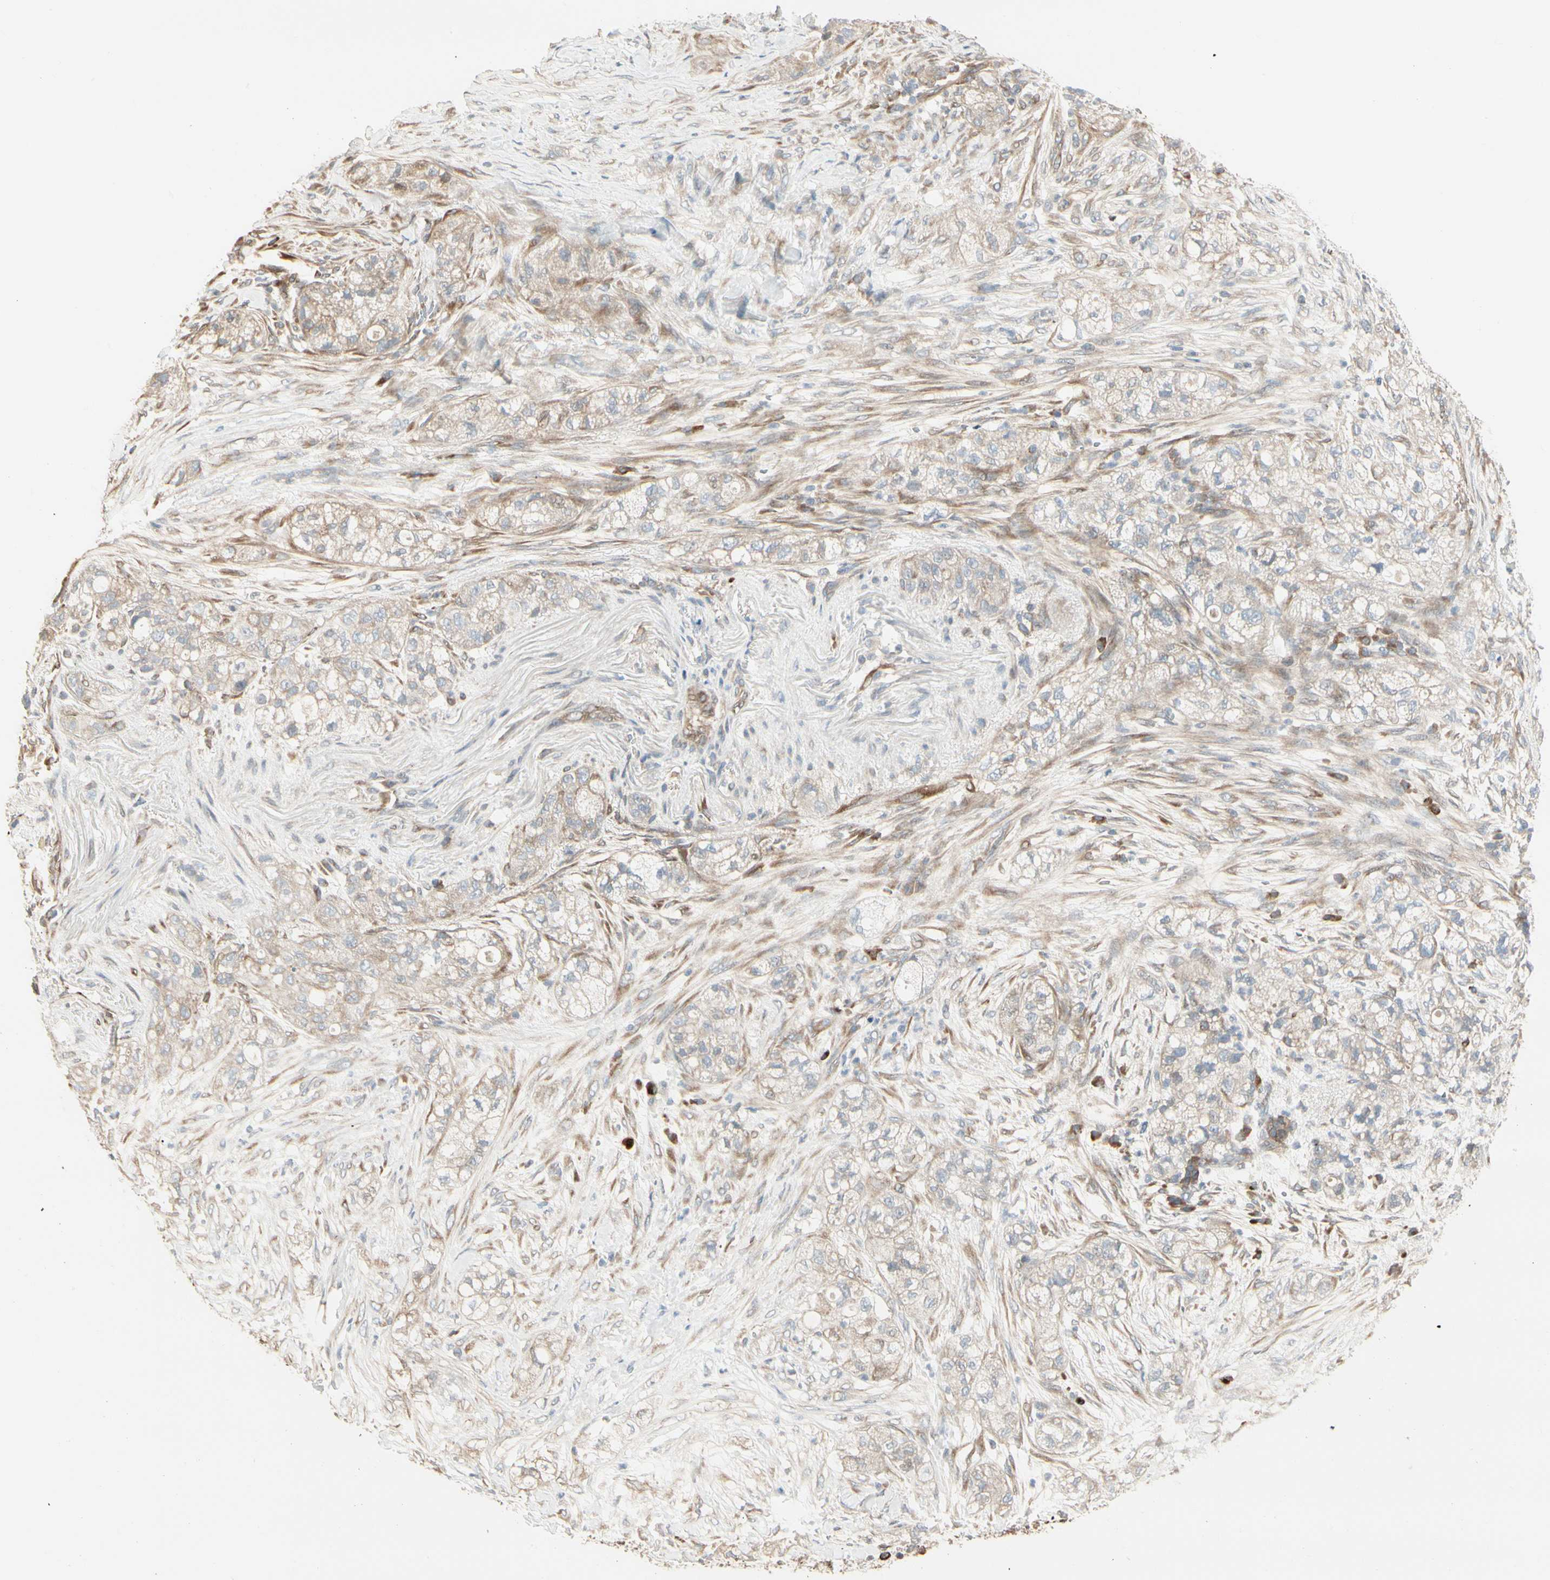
{"staining": {"intensity": "weak", "quantity": ">75%", "location": "cytoplasmic/membranous"}, "tissue": "pancreatic cancer", "cell_type": "Tumor cells", "image_type": "cancer", "snomed": [{"axis": "morphology", "description": "Adenocarcinoma, NOS"}, {"axis": "topography", "description": "Pancreas"}], "caption": "Protein expression by IHC demonstrates weak cytoplasmic/membranous staining in about >75% of tumor cells in pancreatic cancer (adenocarcinoma).", "gene": "NUCB2", "patient": {"sex": "female", "age": 78}}